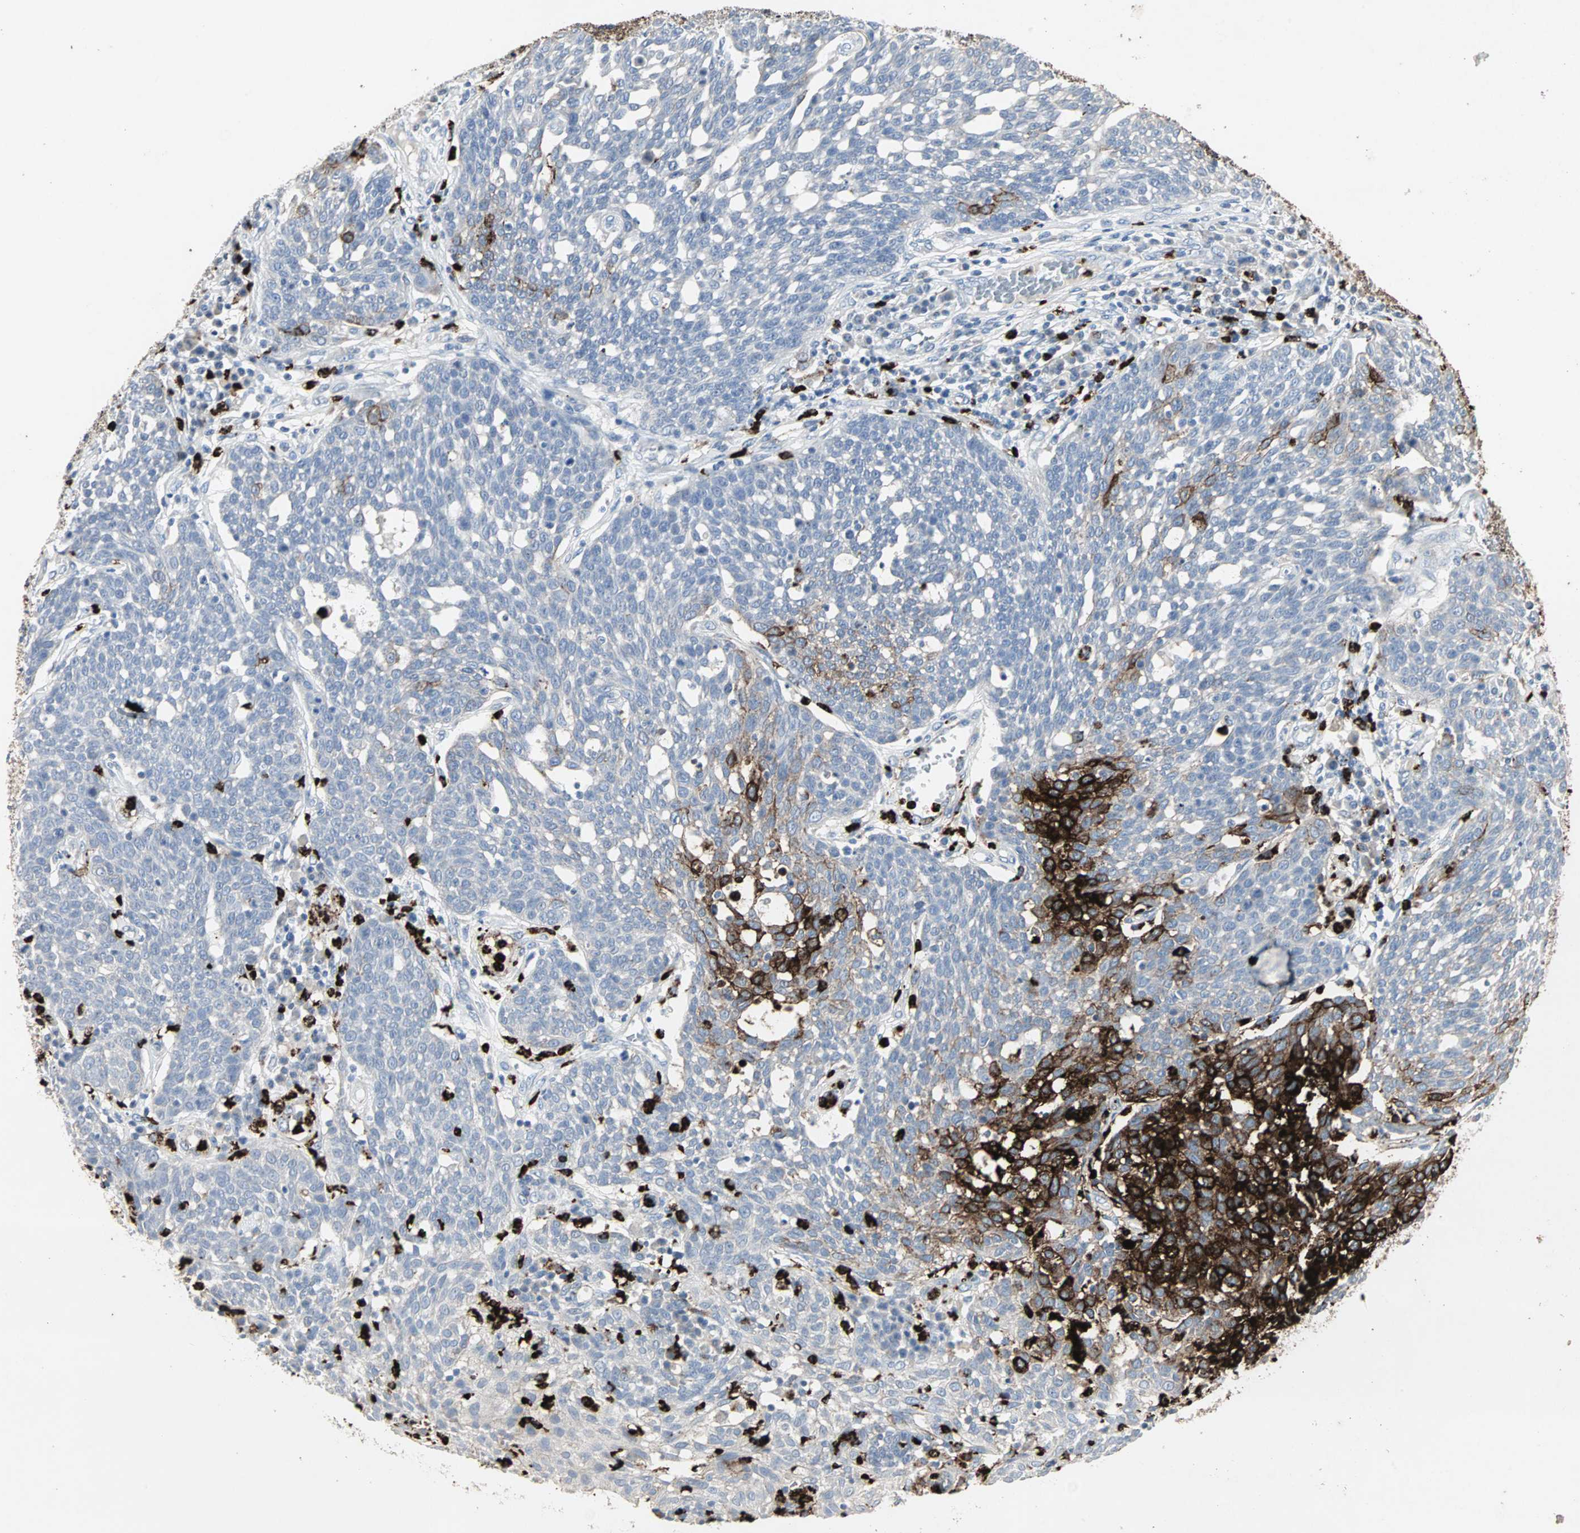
{"staining": {"intensity": "strong", "quantity": "<25%", "location": "cytoplasmic/membranous"}, "tissue": "cervical cancer", "cell_type": "Tumor cells", "image_type": "cancer", "snomed": [{"axis": "morphology", "description": "Squamous cell carcinoma, NOS"}, {"axis": "topography", "description": "Cervix"}], "caption": "Cervical squamous cell carcinoma stained for a protein exhibits strong cytoplasmic/membranous positivity in tumor cells. The staining is performed using DAB (3,3'-diaminobenzidine) brown chromogen to label protein expression. The nuclei are counter-stained blue using hematoxylin.", "gene": "CEACAM6", "patient": {"sex": "female", "age": 34}}